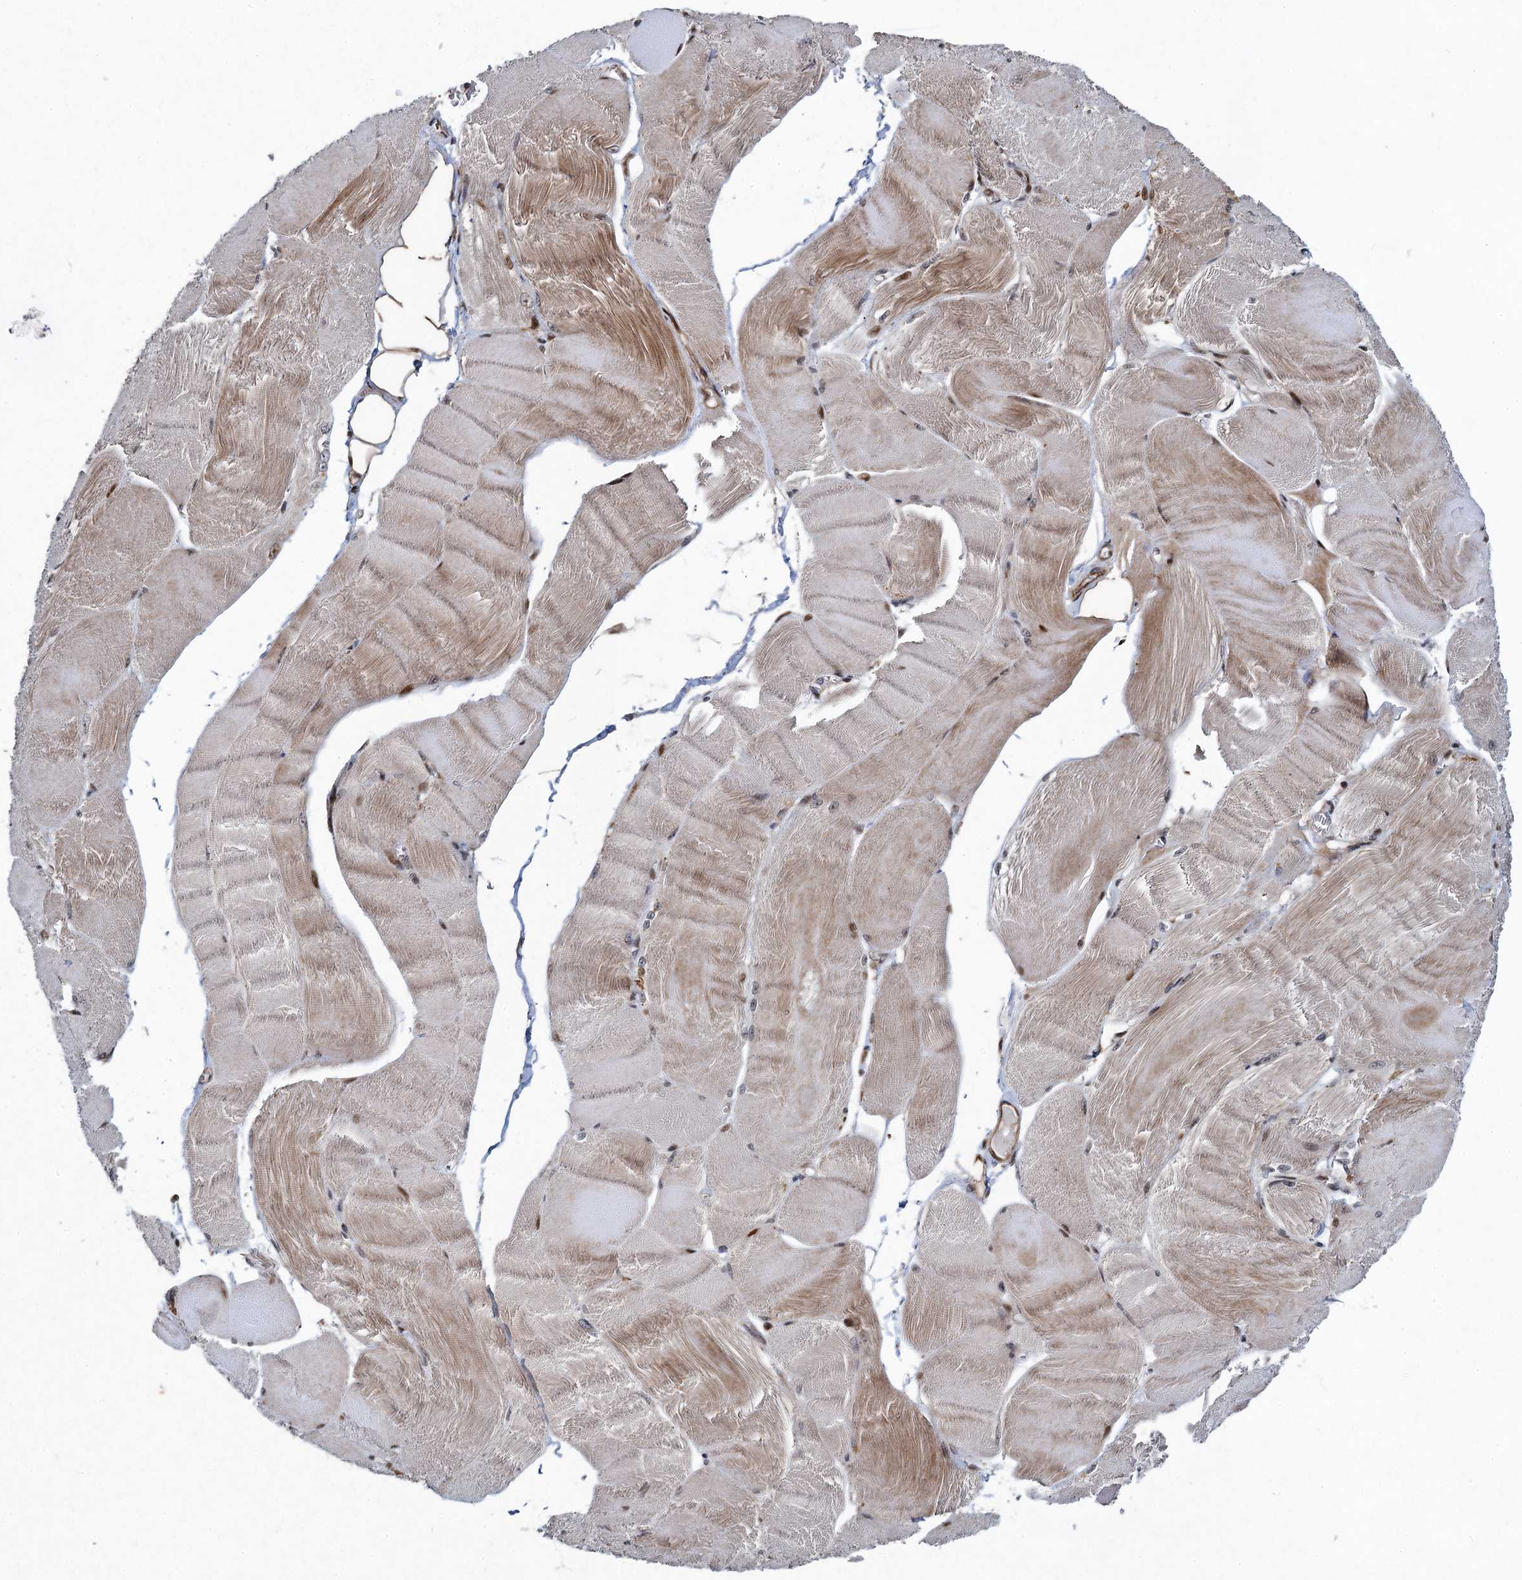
{"staining": {"intensity": "moderate", "quantity": "25%-75%", "location": "cytoplasmic/membranous,nuclear"}, "tissue": "skeletal muscle", "cell_type": "Myocytes", "image_type": "normal", "snomed": [{"axis": "morphology", "description": "Normal tissue, NOS"}, {"axis": "morphology", "description": "Basal cell carcinoma"}, {"axis": "topography", "description": "Skeletal muscle"}], "caption": "Brown immunohistochemical staining in normal skeletal muscle displays moderate cytoplasmic/membranous,nuclear positivity in approximately 25%-75% of myocytes.", "gene": "ATOSA", "patient": {"sex": "female", "age": 64}}